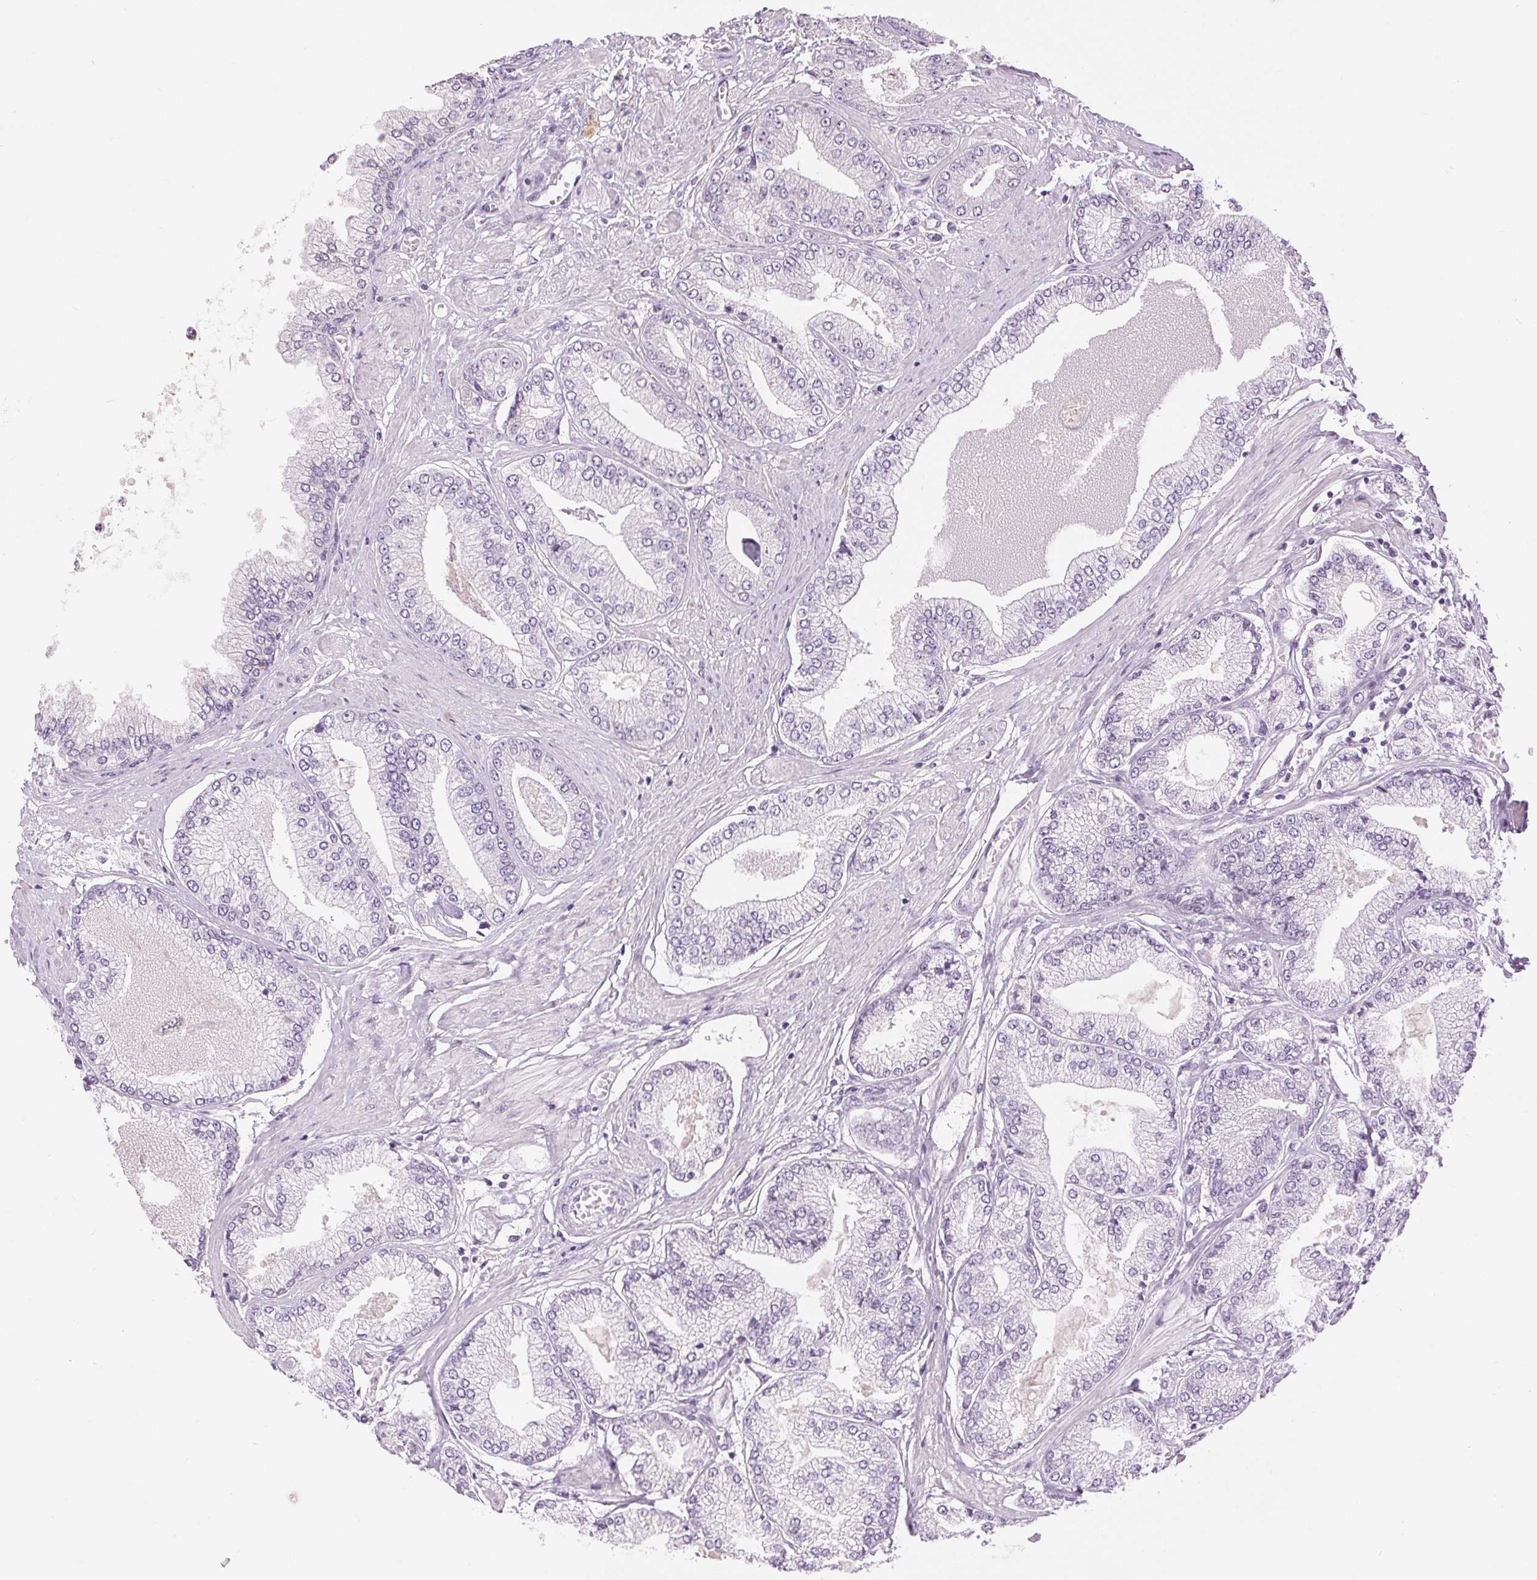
{"staining": {"intensity": "negative", "quantity": "none", "location": "none"}, "tissue": "prostate cancer", "cell_type": "Tumor cells", "image_type": "cancer", "snomed": [{"axis": "morphology", "description": "Adenocarcinoma, Low grade"}, {"axis": "topography", "description": "Prostate"}], "caption": "A histopathology image of prostate low-grade adenocarcinoma stained for a protein displays no brown staining in tumor cells.", "gene": "DSG3", "patient": {"sex": "male", "age": 55}}